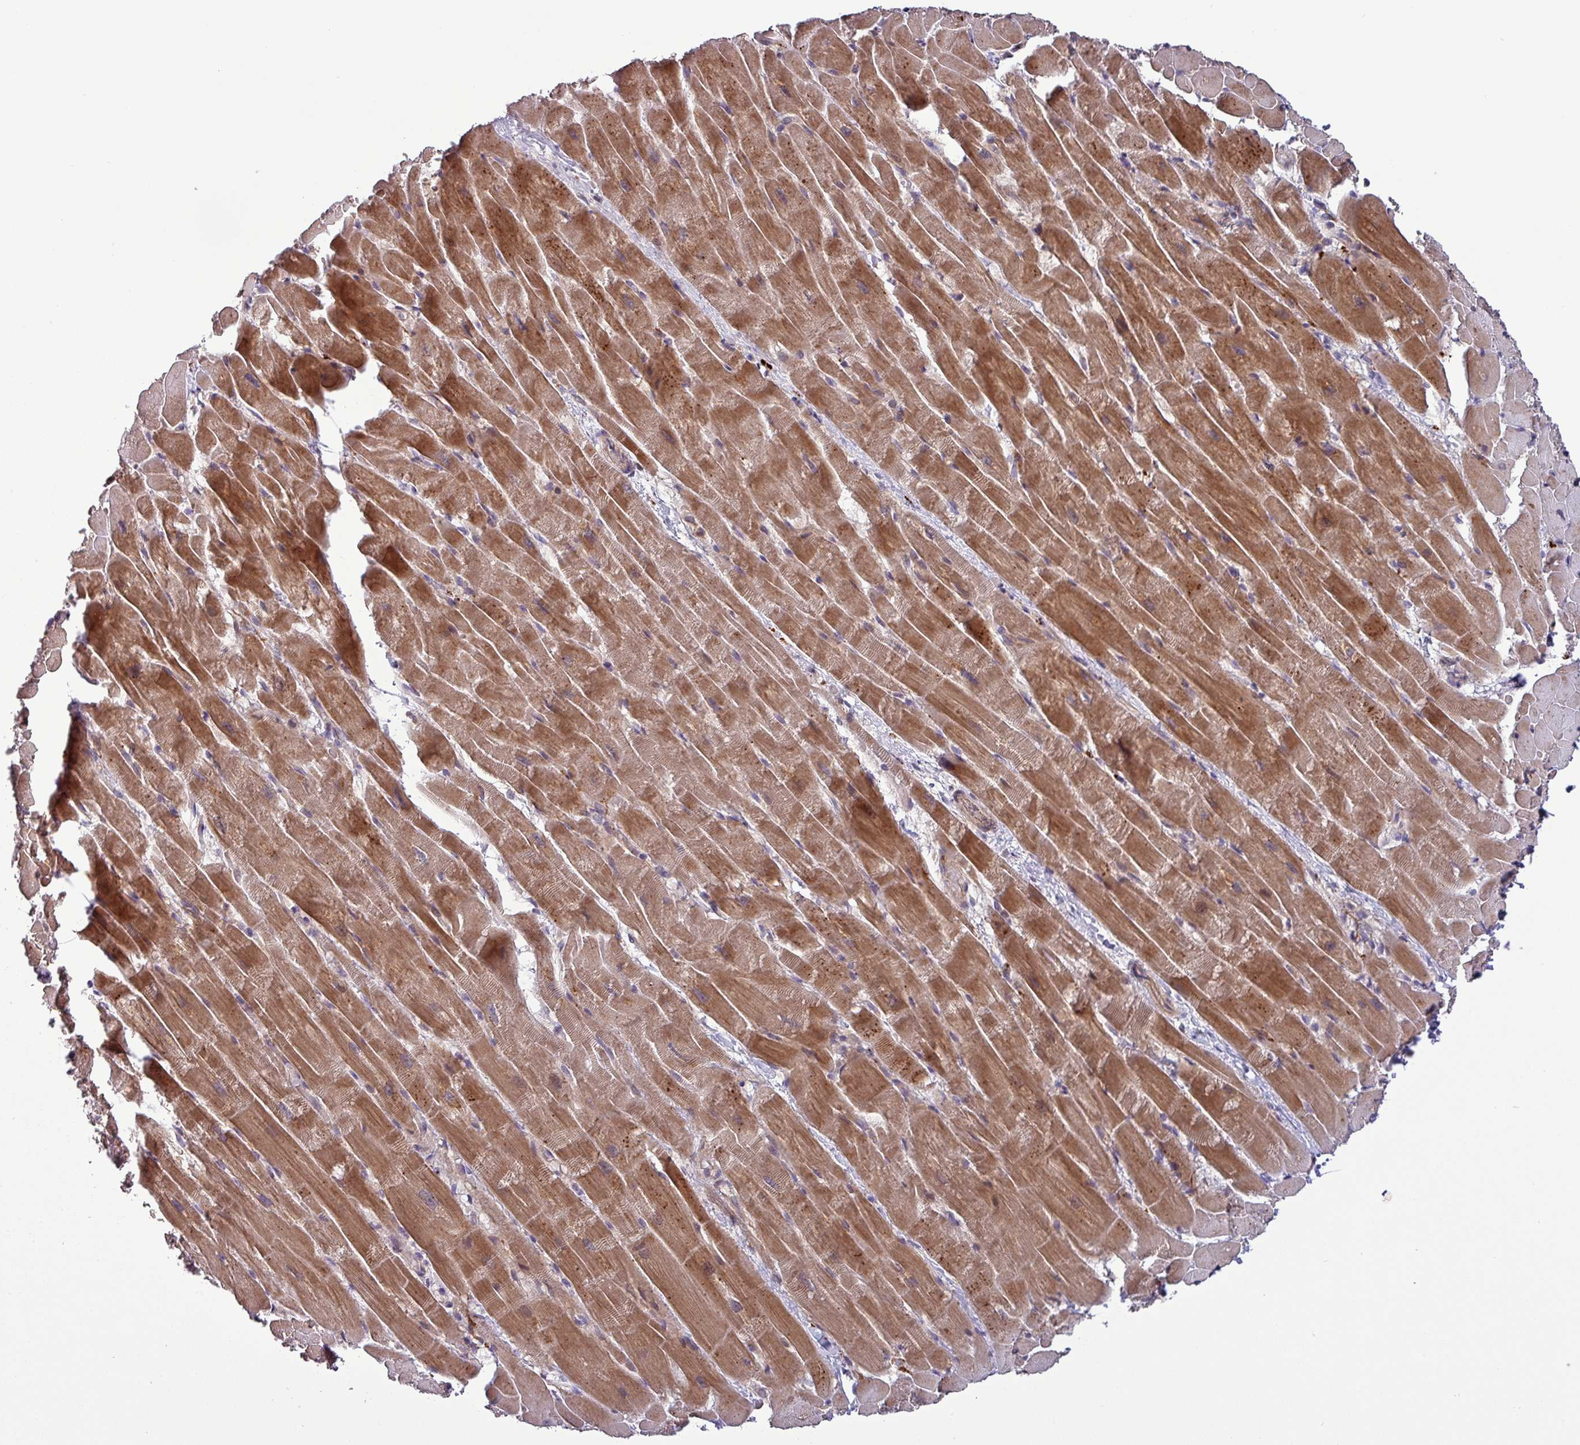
{"staining": {"intensity": "moderate", "quantity": ">75%", "location": "cytoplasmic/membranous"}, "tissue": "heart muscle", "cell_type": "Cardiomyocytes", "image_type": "normal", "snomed": [{"axis": "morphology", "description": "Normal tissue, NOS"}, {"axis": "topography", "description": "Heart"}], "caption": "Heart muscle stained for a protein (brown) exhibits moderate cytoplasmic/membranous positive expression in approximately >75% of cardiomyocytes.", "gene": "PUS1", "patient": {"sex": "male", "age": 37}}